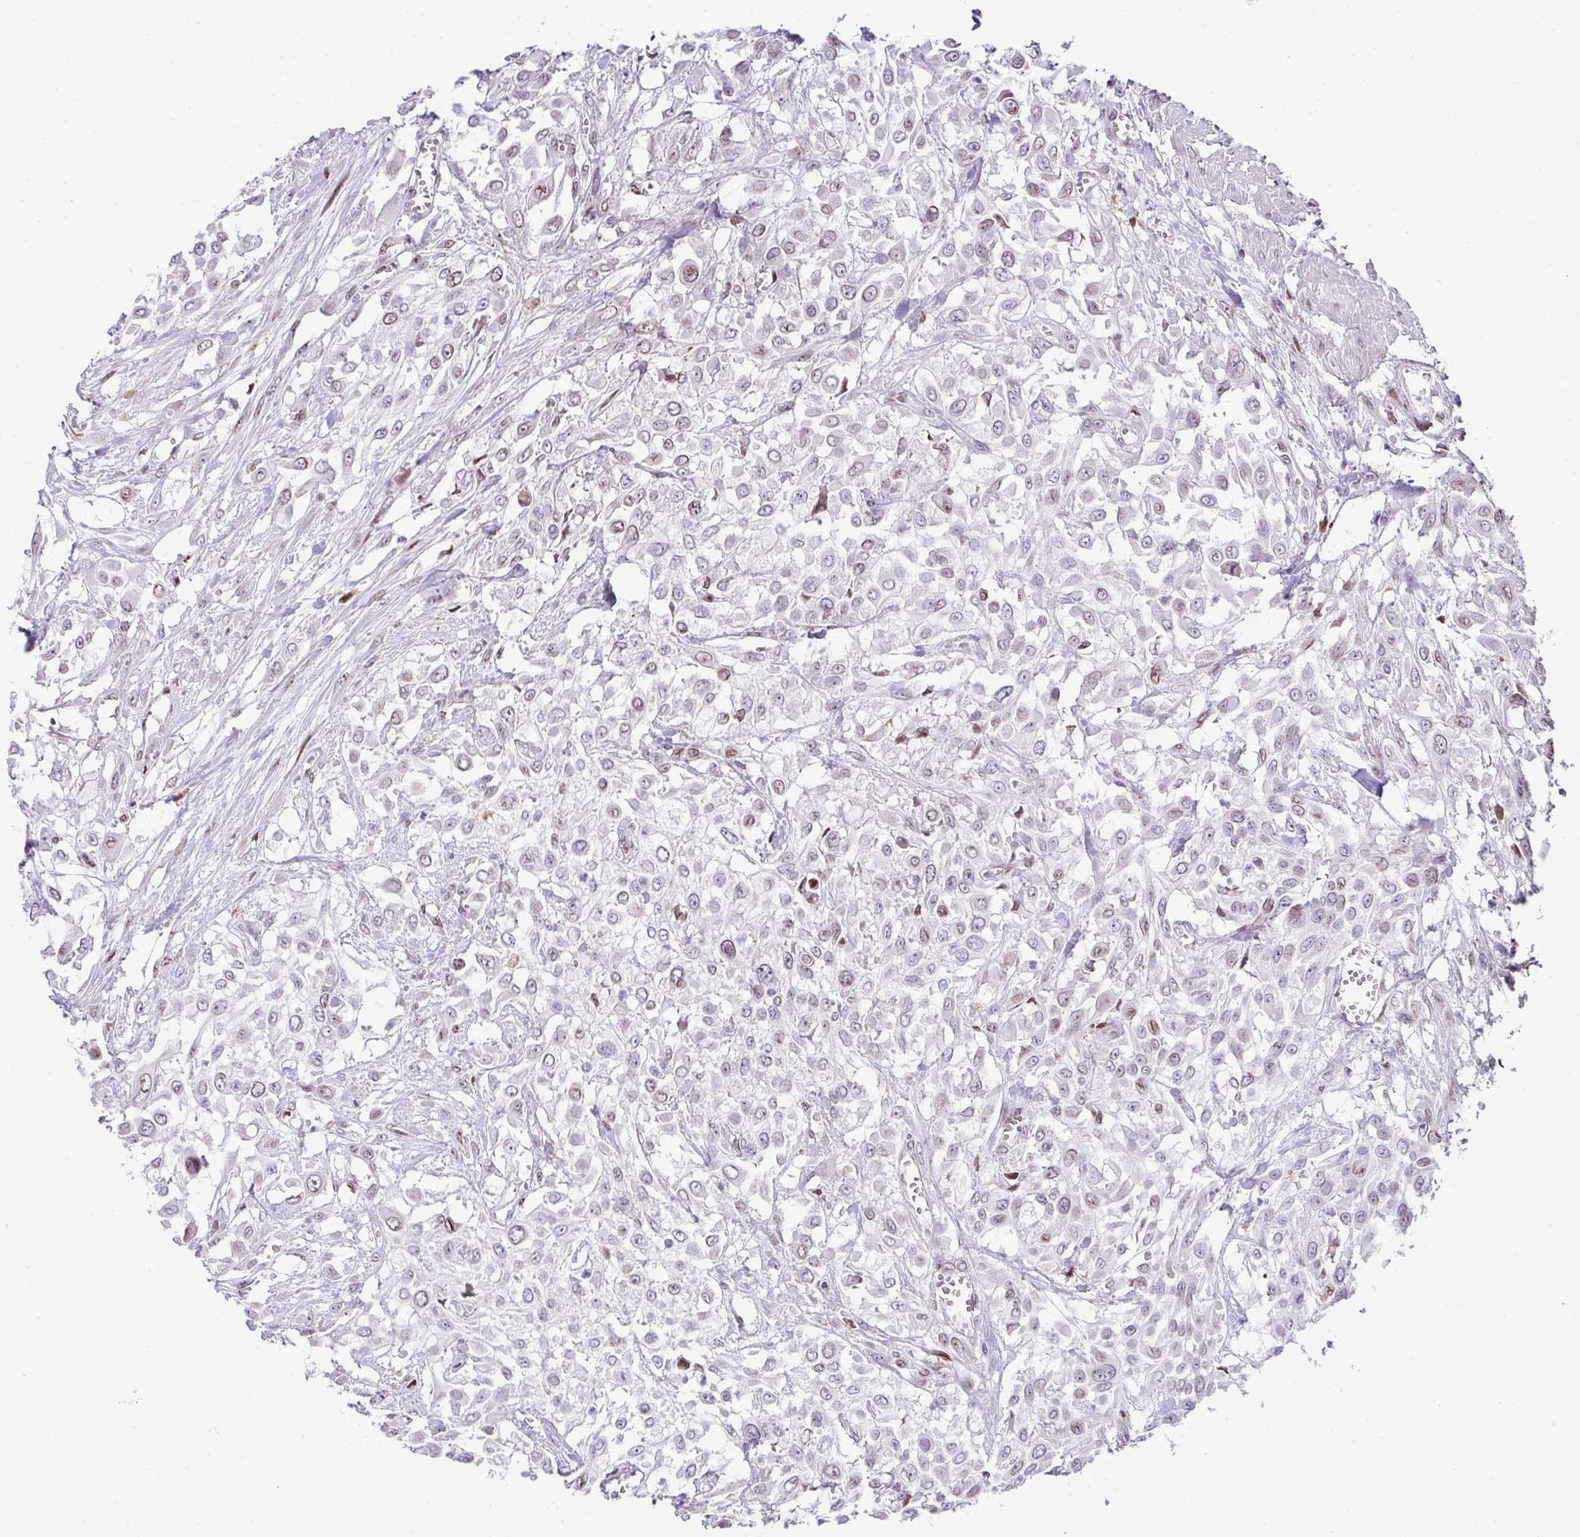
{"staining": {"intensity": "weak", "quantity": "<25%", "location": "nuclear"}, "tissue": "urothelial cancer", "cell_type": "Tumor cells", "image_type": "cancer", "snomed": [{"axis": "morphology", "description": "Urothelial carcinoma, High grade"}, {"axis": "topography", "description": "Urinary bladder"}], "caption": "Immunohistochemistry of urothelial carcinoma (high-grade) displays no staining in tumor cells. (DAB (3,3'-diaminobenzidine) IHC visualized using brightfield microscopy, high magnification).", "gene": "PLK1", "patient": {"sex": "male", "age": 57}}